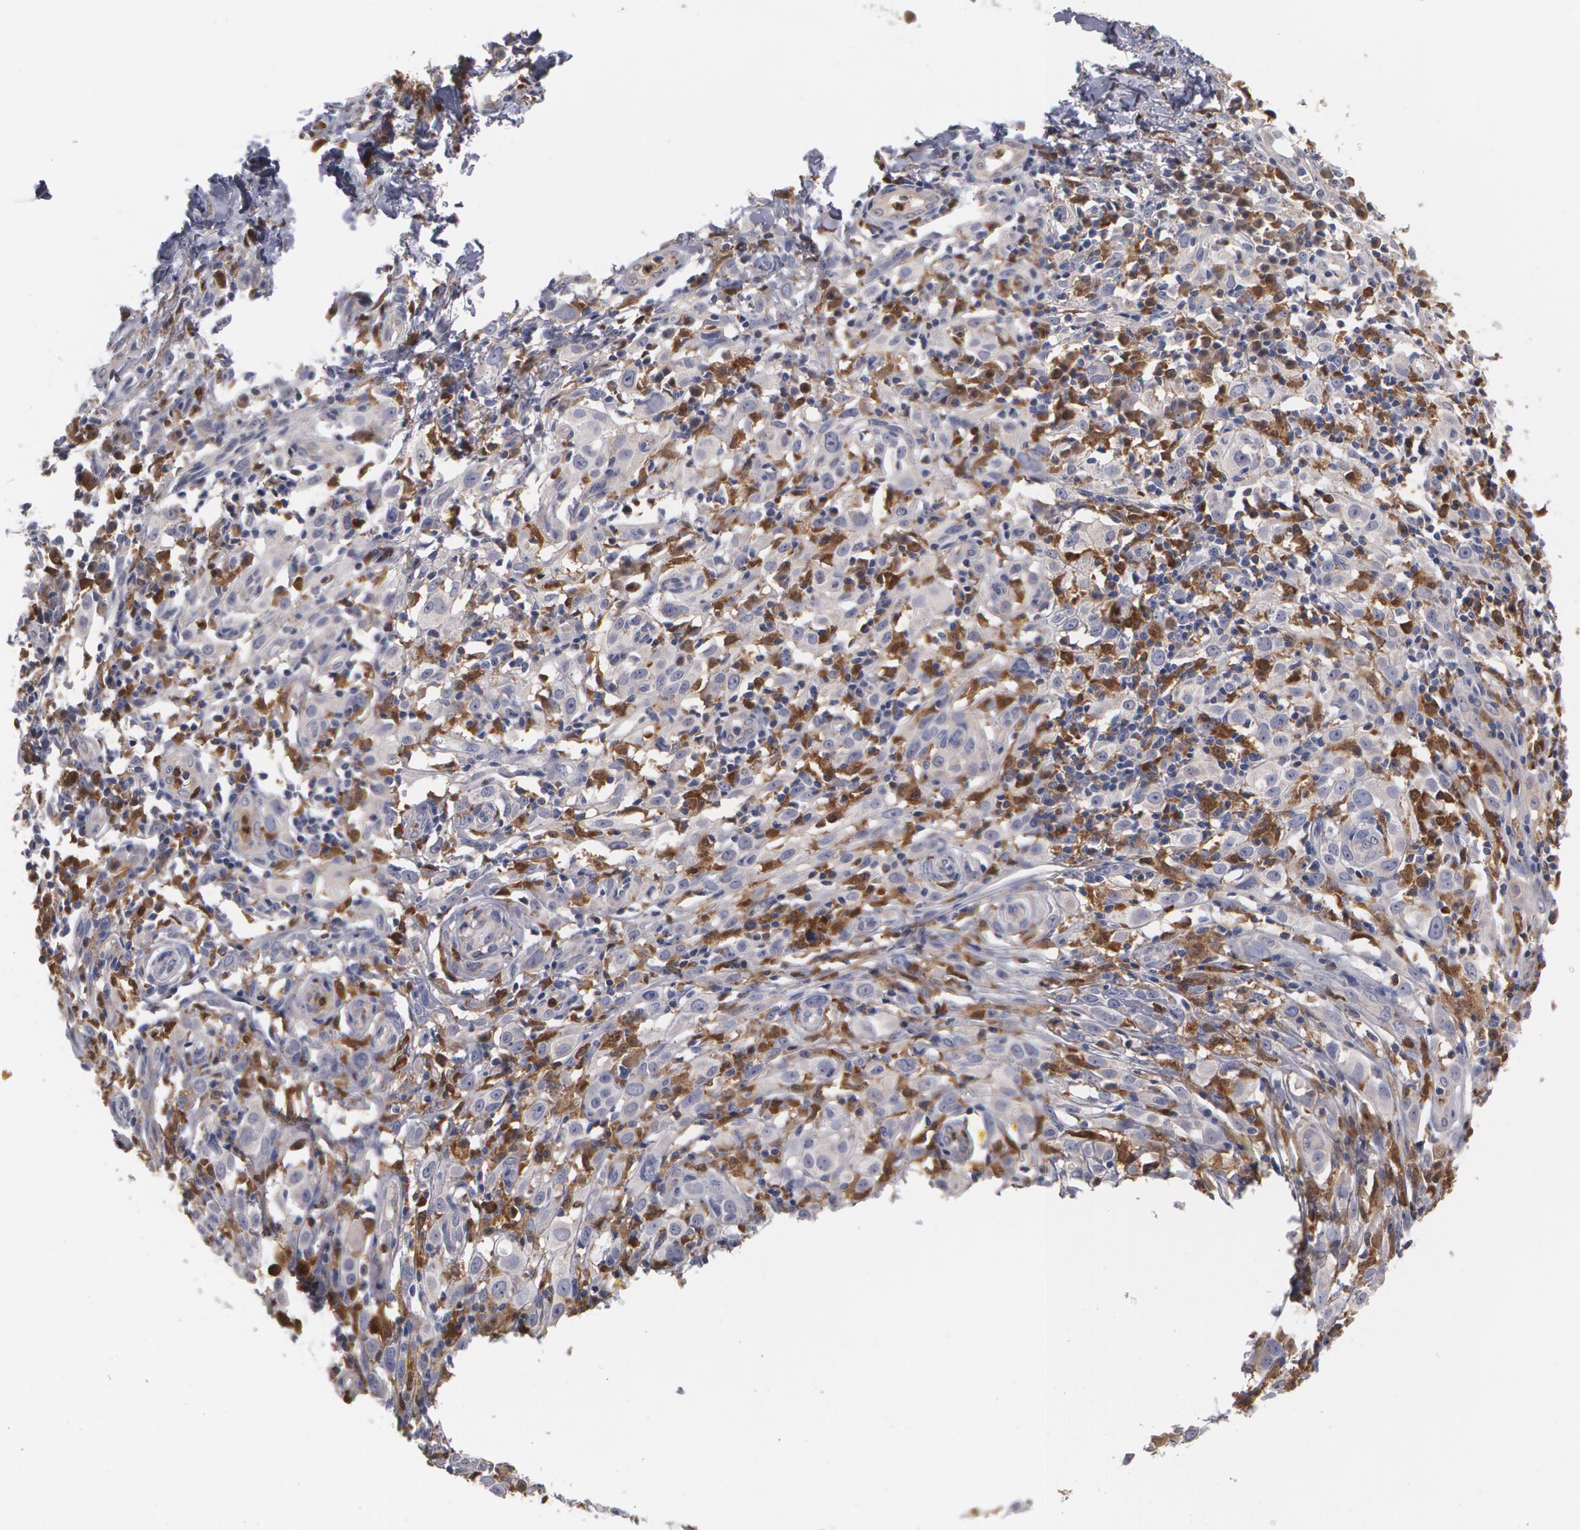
{"staining": {"intensity": "negative", "quantity": "none", "location": "none"}, "tissue": "melanoma", "cell_type": "Tumor cells", "image_type": "cancer", "snomed": [{"axis": "morphology", "description": "Malignant melanoma, NOS"}, {"axis": "topography", "description": "Skin"}], "caption": "Malignant melanoma was stained to show a protein in brown. There is no significant positivity in tumor cells. (DAB (3,3'-diaminobenzidine) IHC, high magnification).", "gene": "SYK", "patient": {"sex": "female", "age": 52}}